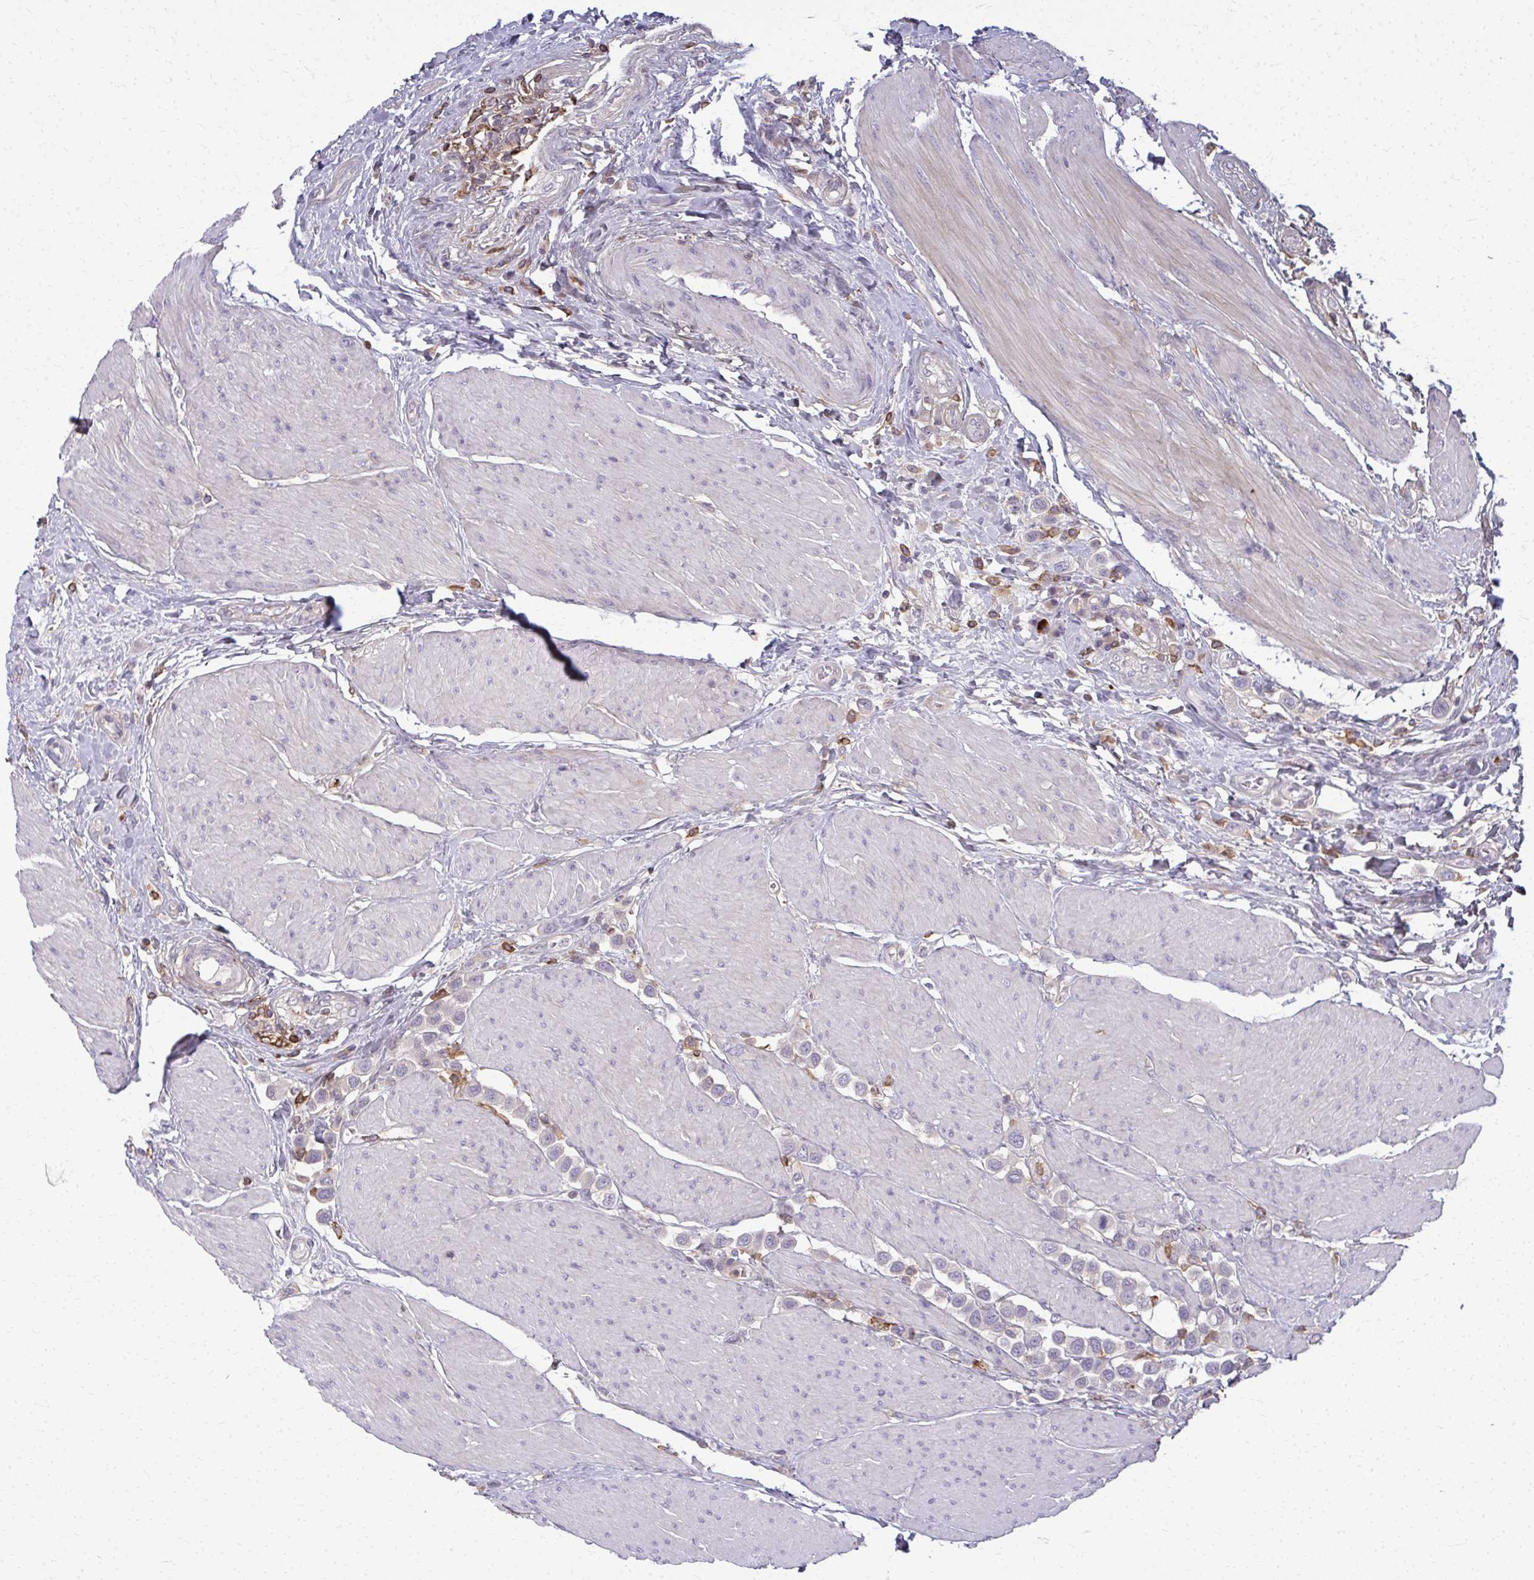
{"staining": {"intensity": "negative", "quantity": "none", "location": "none"}, "tissue": "urothelial cancer", "cell_type": "Tumor cells", "image_type": "cancer", "snomed": [{"axis": "morphology", "description": "Urothelial carcinoma, High grade"}, {"axis": "topography", "description": "Urinary bladder"}], "caption": "Tumor cells are negative for protein expression in human urothelial cancer.", "gene": "AP5M1", "patient": {"sex": "male", "age": 50}}